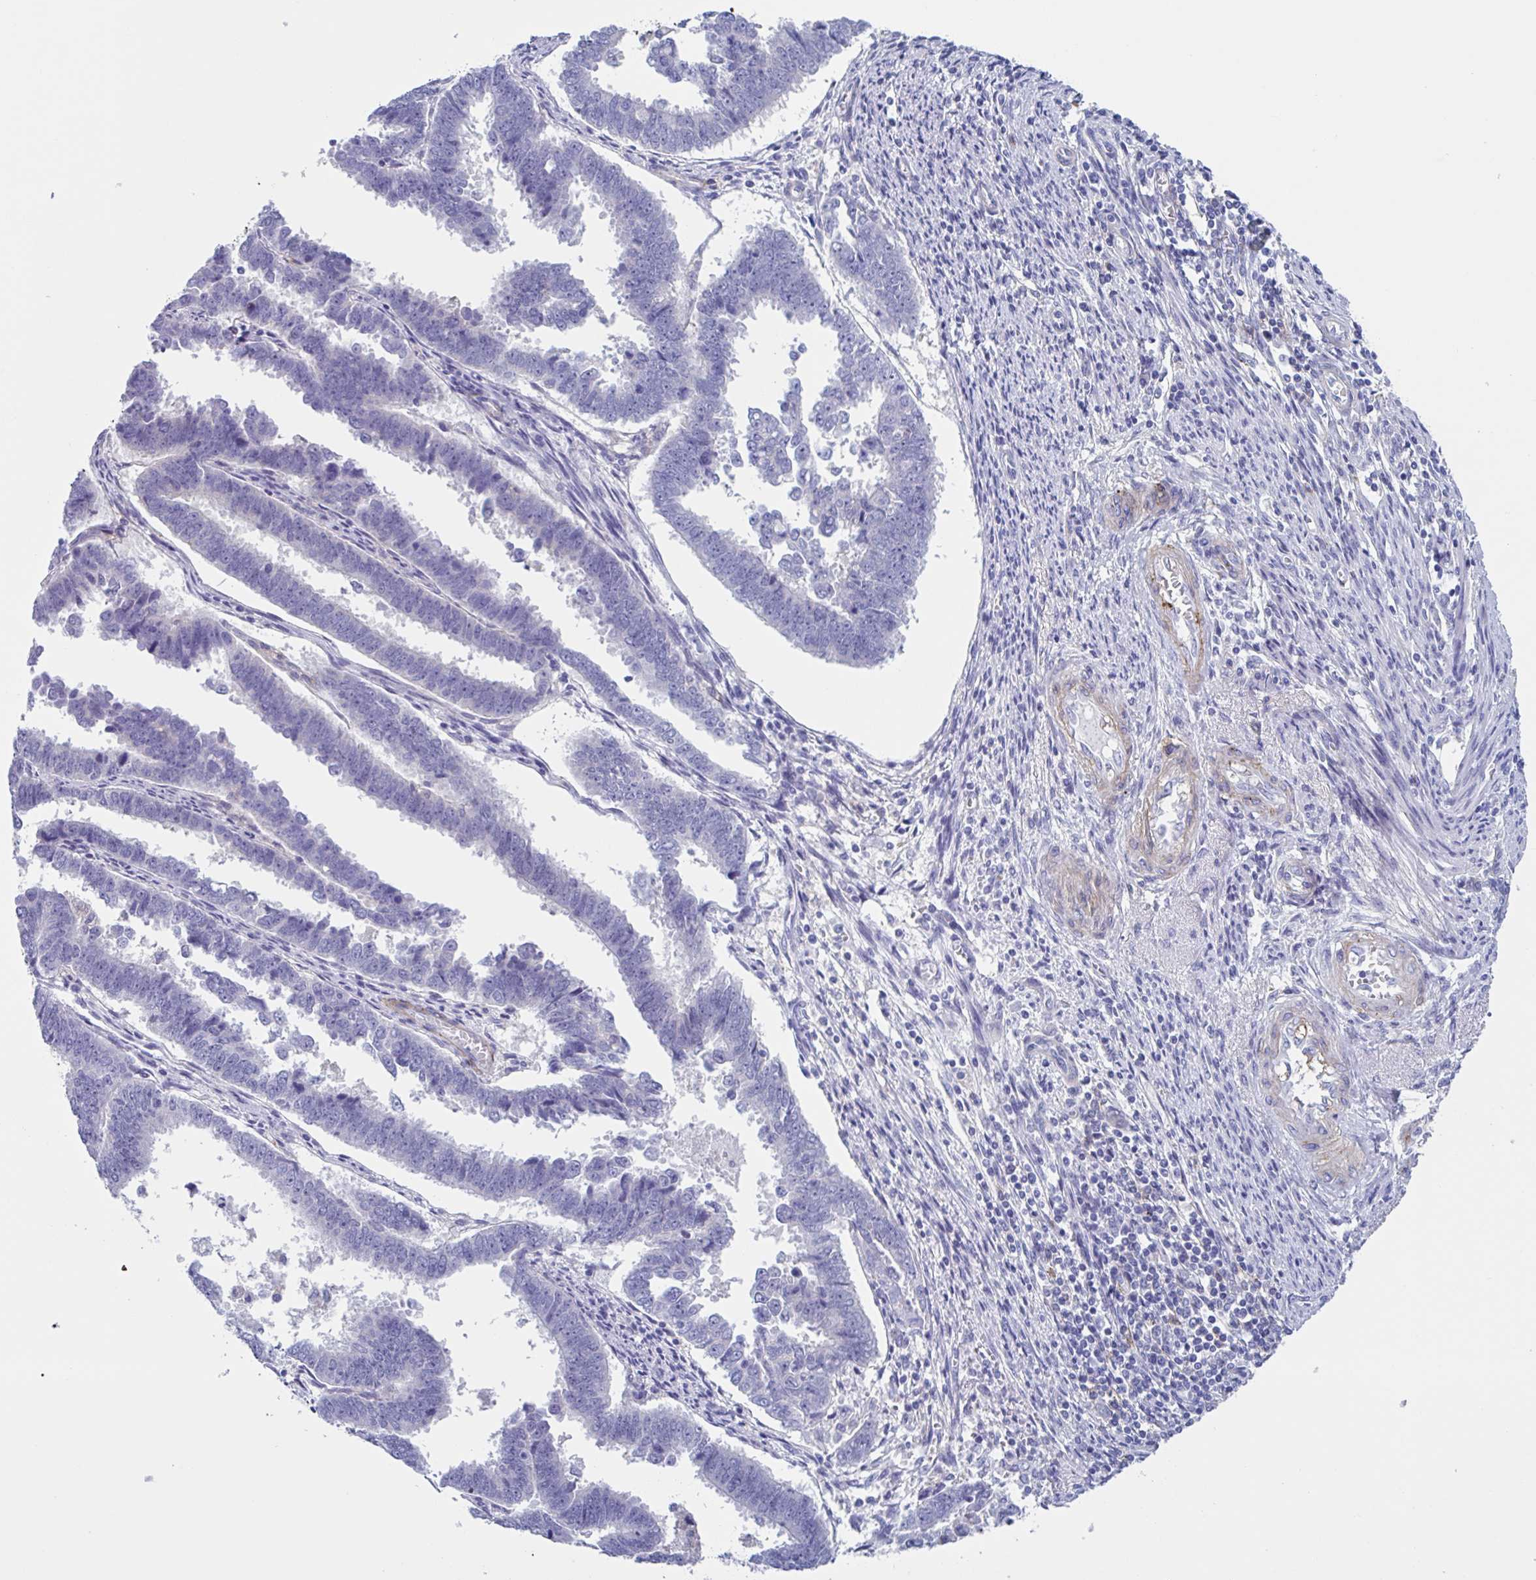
{"staining": {"intensity": "negative", "quantity": "none", "location": "none"}, "tissue": "endometrial cancer", "cell_type": "Tumor cells", "image_type": "cancer", "snomed": [{"axis": "morphology", "description": "Adenocarcinoma, NOS"}, {"axis": "topography", "description": "Endometrium"}], "caption": "Tumor cells show no significant positivity in endometrial cancer.", "gene": "LPIN3", "patient": {"sex": "female", "age": 75}}